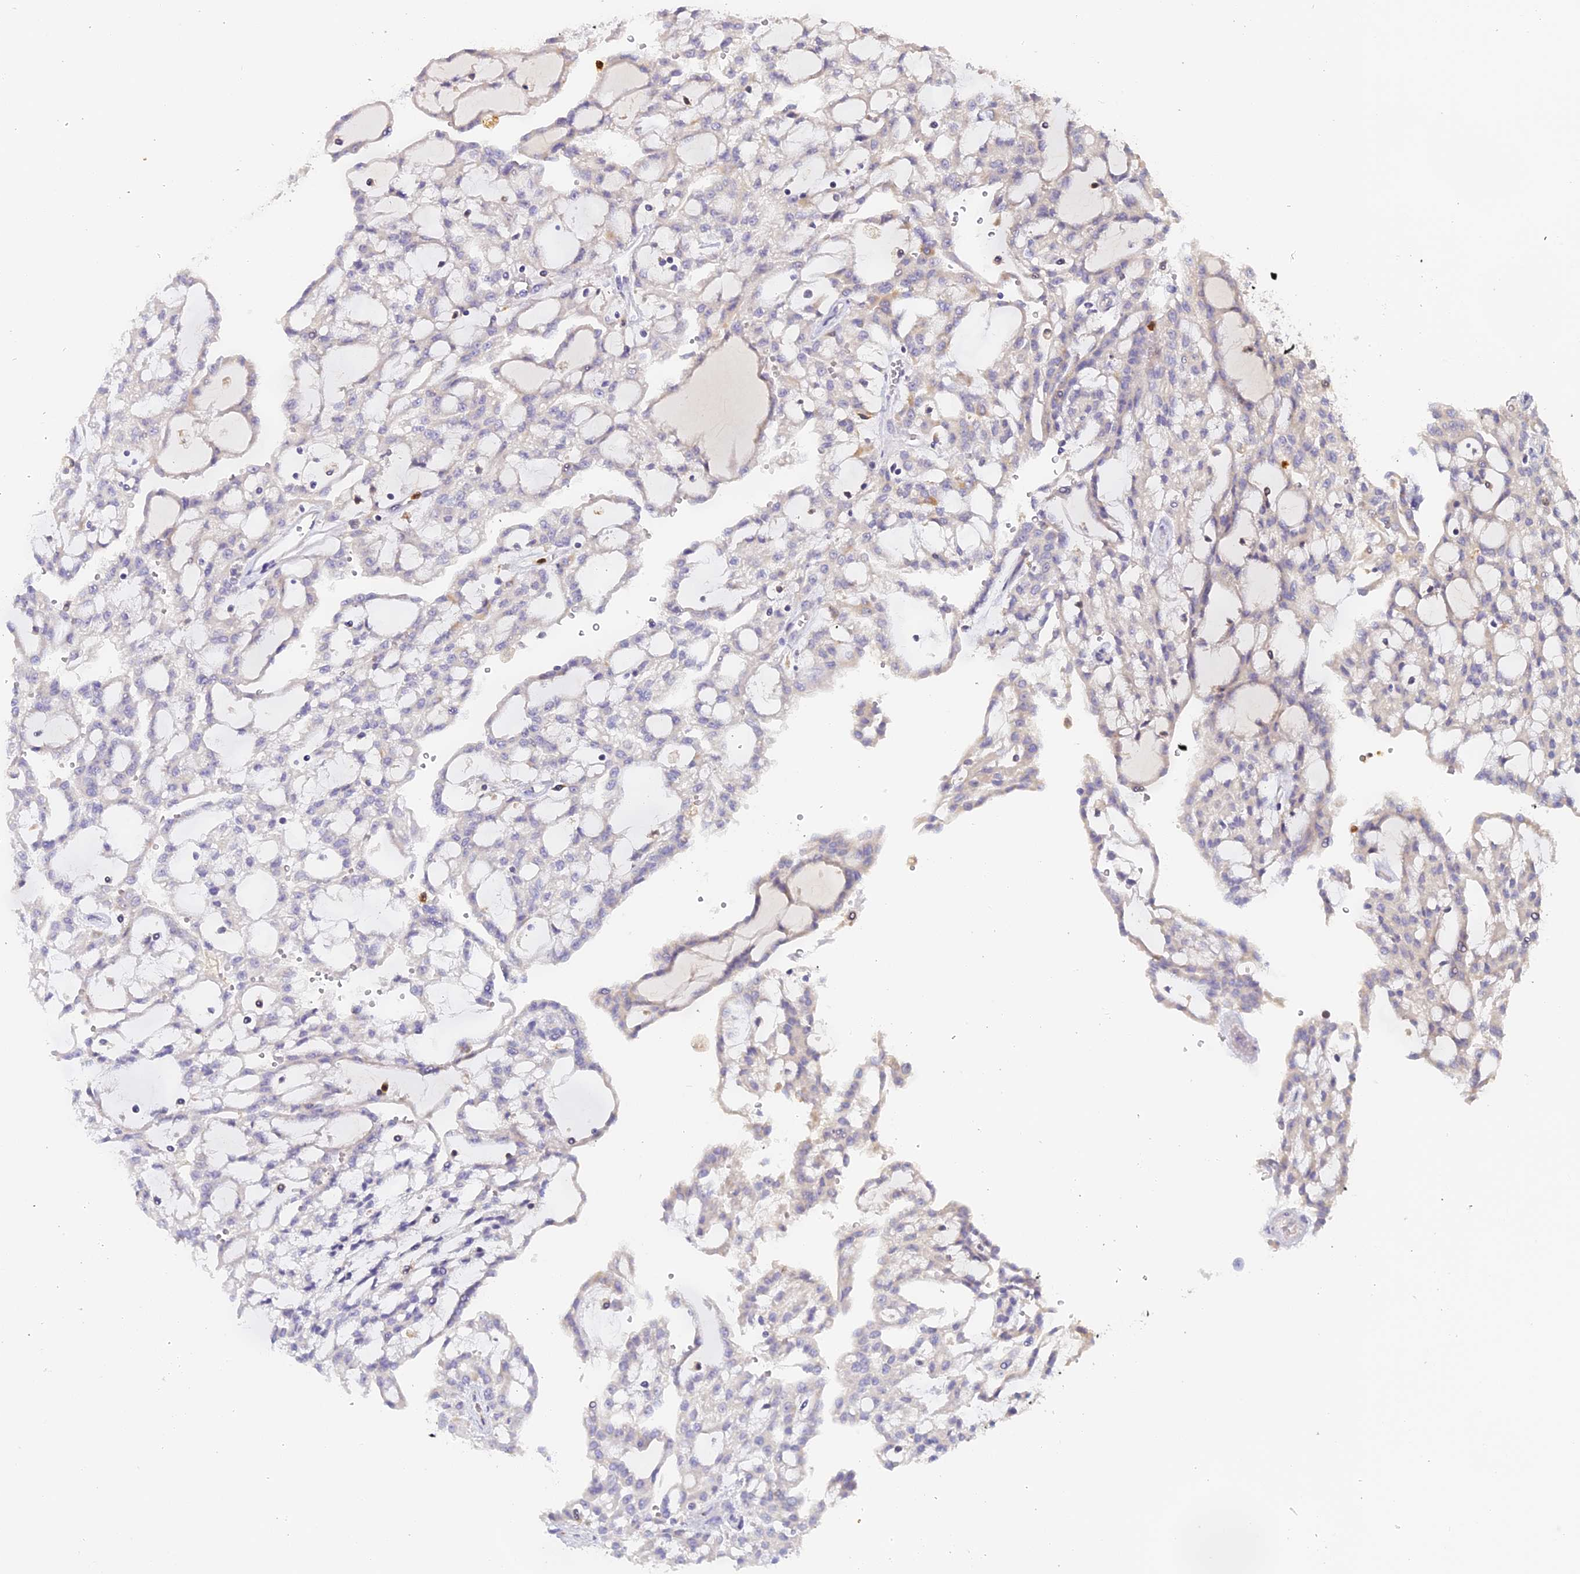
{"staining": {"intensity": "negative", "quantity": "none", "location": "none"}, "tissue": "renal cancer", "cell_type": "Tumor cells", "image_type": "cancer", "snomed": [{"axis": "morphology", "description": "Adenocarcinoma, NOS"}, {"axis": "topography", "description": "Kidney"}], "caption": "Immunohistochemical staining of human adenocarcinoma (renal) exhibits no significant expression in tumor cells. Brightfield microscopy of immunohistochemistry stained with DAB (brown) and hematoxylin (blue), captured at high magnification.", "gene": "NCF4", "patient": {"sex": "male", "age": 63}}